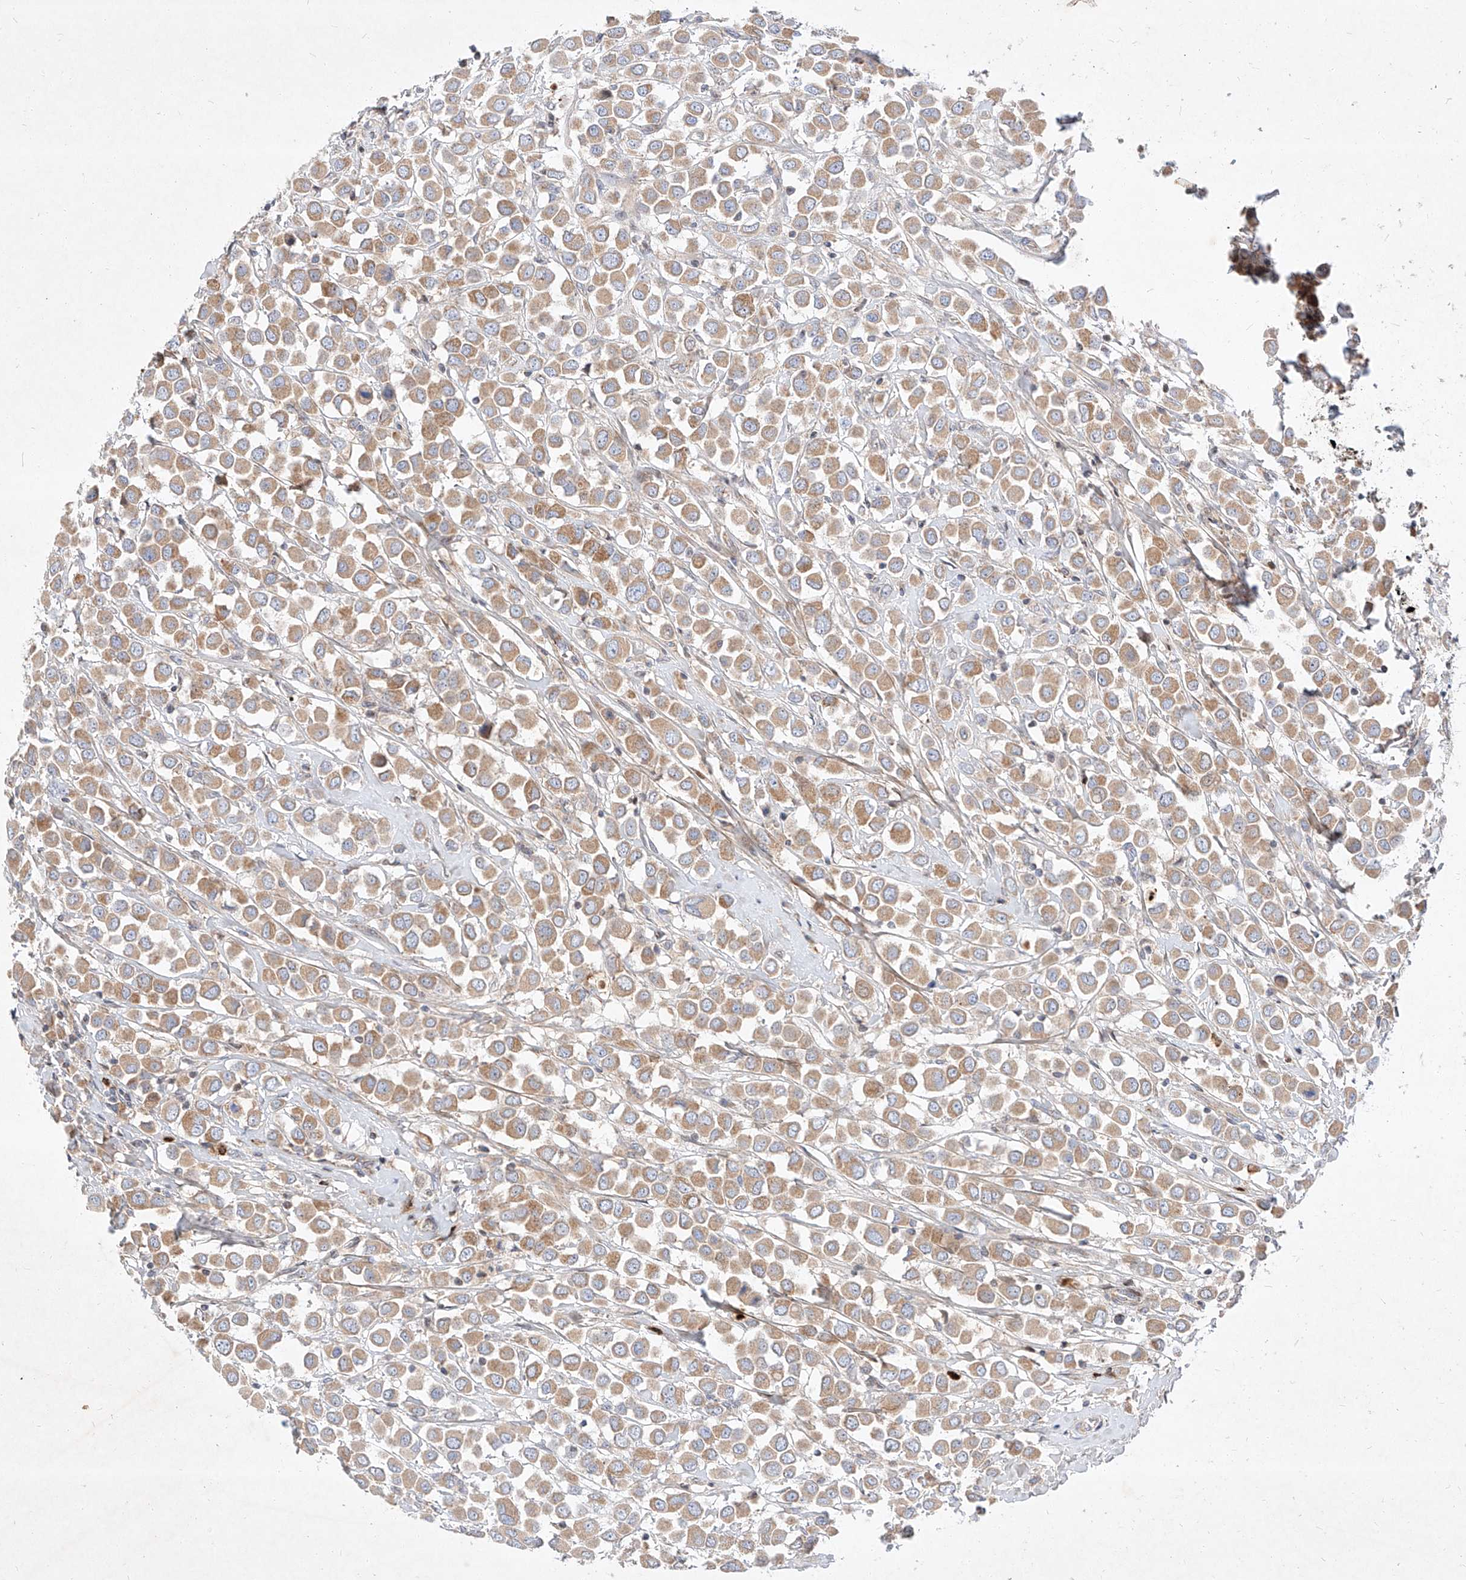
{"staining": {"intensity": "moderate", "quantity": ">75%", "location": "cytoplasmic/membranous"}, "tissue": "breast cancer", "cell_type": "Tumor cells", "image_type": "cancer", "snomed": [{"axis": "morphology", "description": "Duct carcinoma"}, {"axis": "topography", "description": "Breast"}], "caption": "The histopathology image exhibits a brown stain indicating the presence of a protein in the cytoplasmic/membranous of tumor cells in breast cancer. (Stains: DAB (3,3'-diaminobenzidine) in brown, nuclei in blue, Microscopy: brightfield microscopy at high magnification).", "gene": "OSGEPL1", "patient": {"sex": "female", "age": 61}}